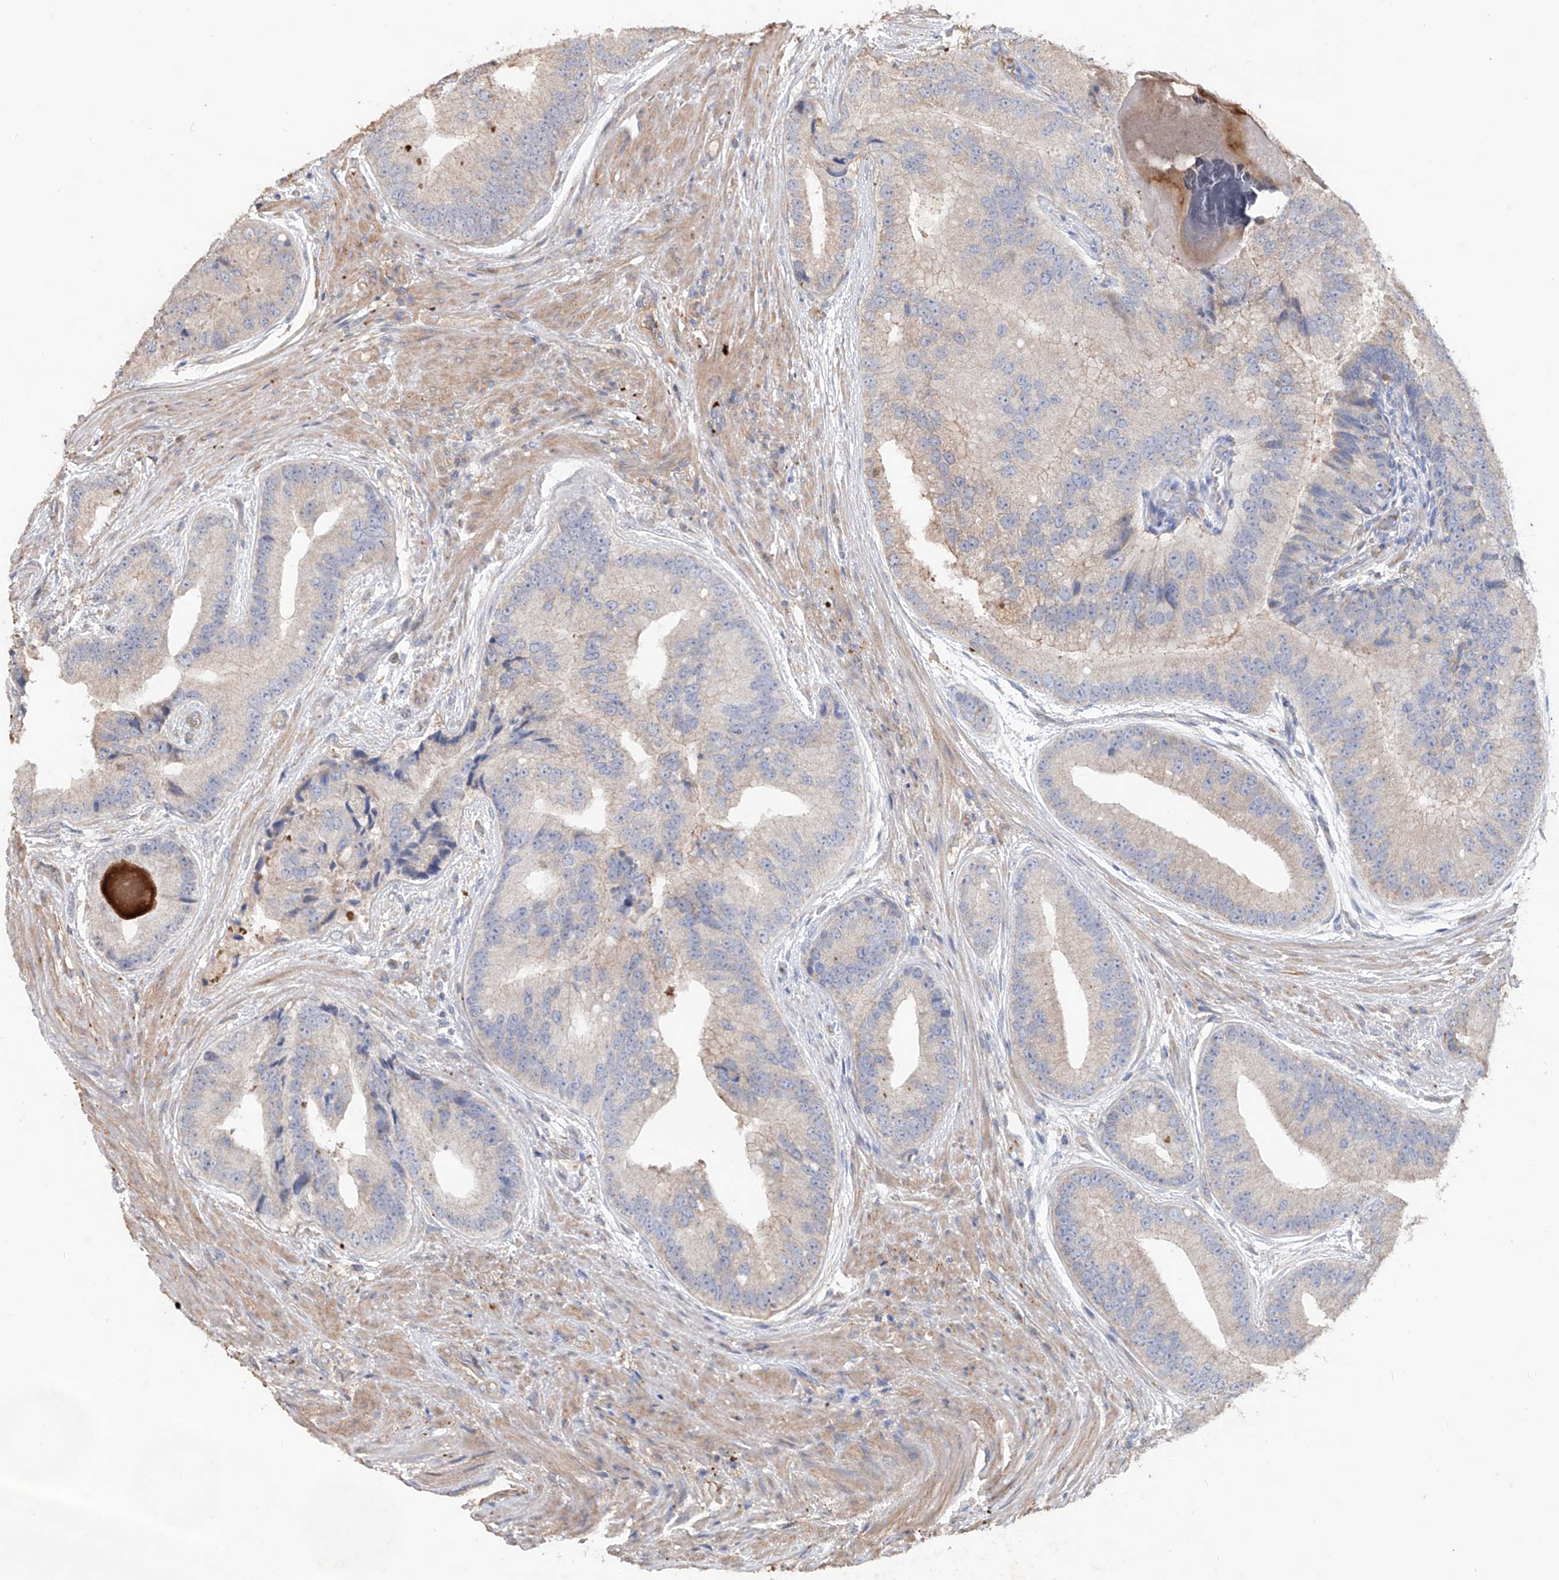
{"staining": {"intensity": "negative", "quantity": "none", "location": "none"}, "tissue": "prostate cancer", "cell_type": "Tumor cells", "image_type": "cancer", "snomed": [{"axis": "morphology", "description": "Adenocarcinoma, High grade"}, {"axis": "topography", "description": "Prostate"}], "caption": "Immunohistochemistry (IHC) histopathology image of neoplastic tissue: prostate cancer stained with DAB (3,3'-diaminobenzidine) exhibits no significant protein expression in tumor cells. (Brightfield microscopy of DAB (3,3'-diaminobenzidine) immunohistochemistry (IHC) at high magnification).", "gene": "EDN1", "patient": {"sex": "male", "age": 70}}